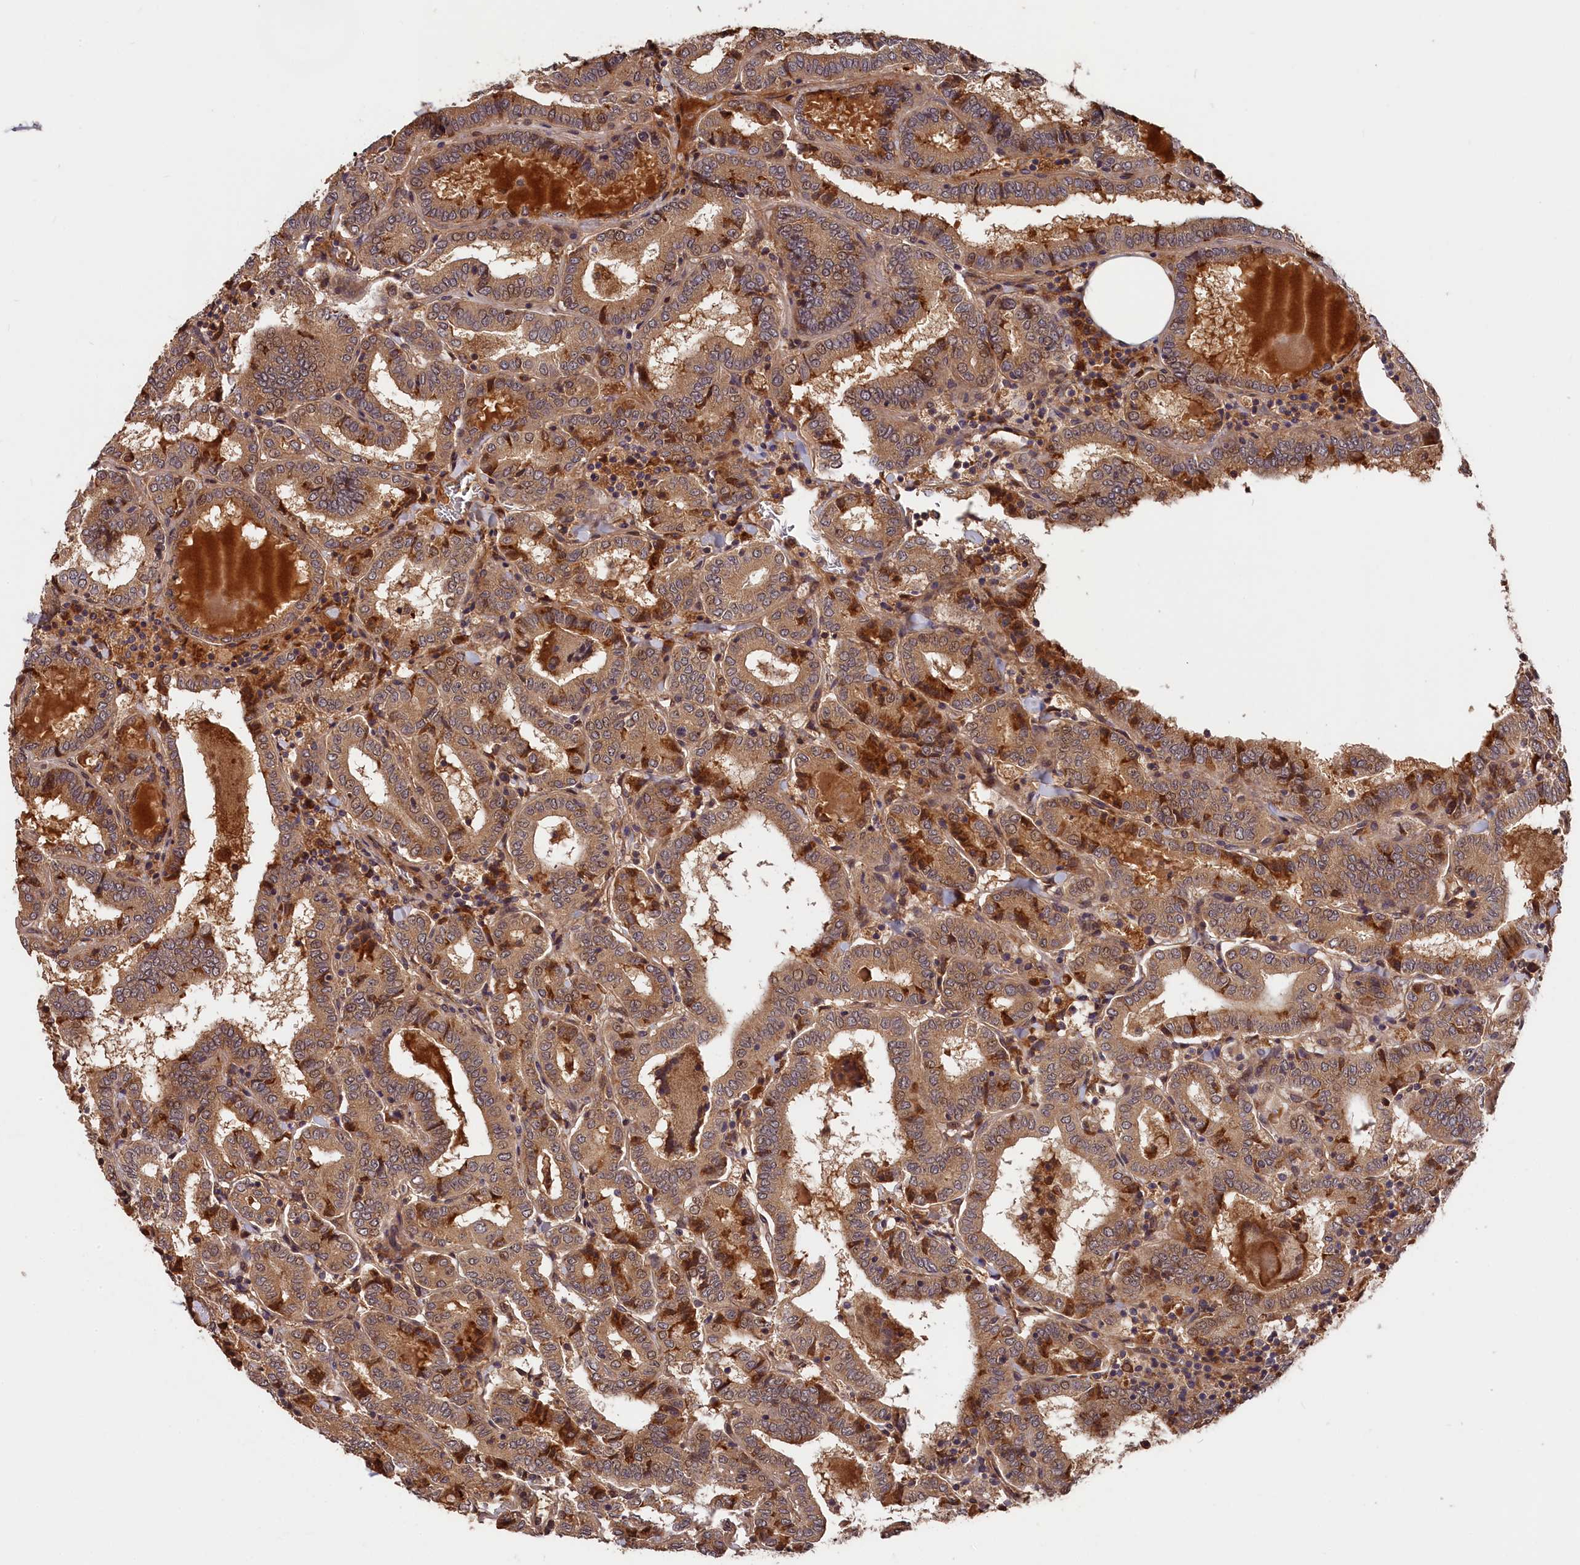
{"staining": {"intensity": "moderate", "quantity": ">75%", "location": "cytoplasmic/membranous"}, "tissue": "thyroid cancer", "cell_type": "Tumor cells", "image_type": "cancer", "snomed": [{"axis": "morphology", "description": "Papillary adenocarcinoma, NOS"}, {"axis": "topography", "description": "Thyroid gland"}], "caption": "An immunohistochemistry micrograph of tumor tissue is shown. Protein staining in brown labels moderate cytoplasmic/membranous positivity in thyroid cancer (papillary adenocarcinoma) within tumor cells.", "gene": "ITIH1", "patient": {"sex": "female", "age": 72}}